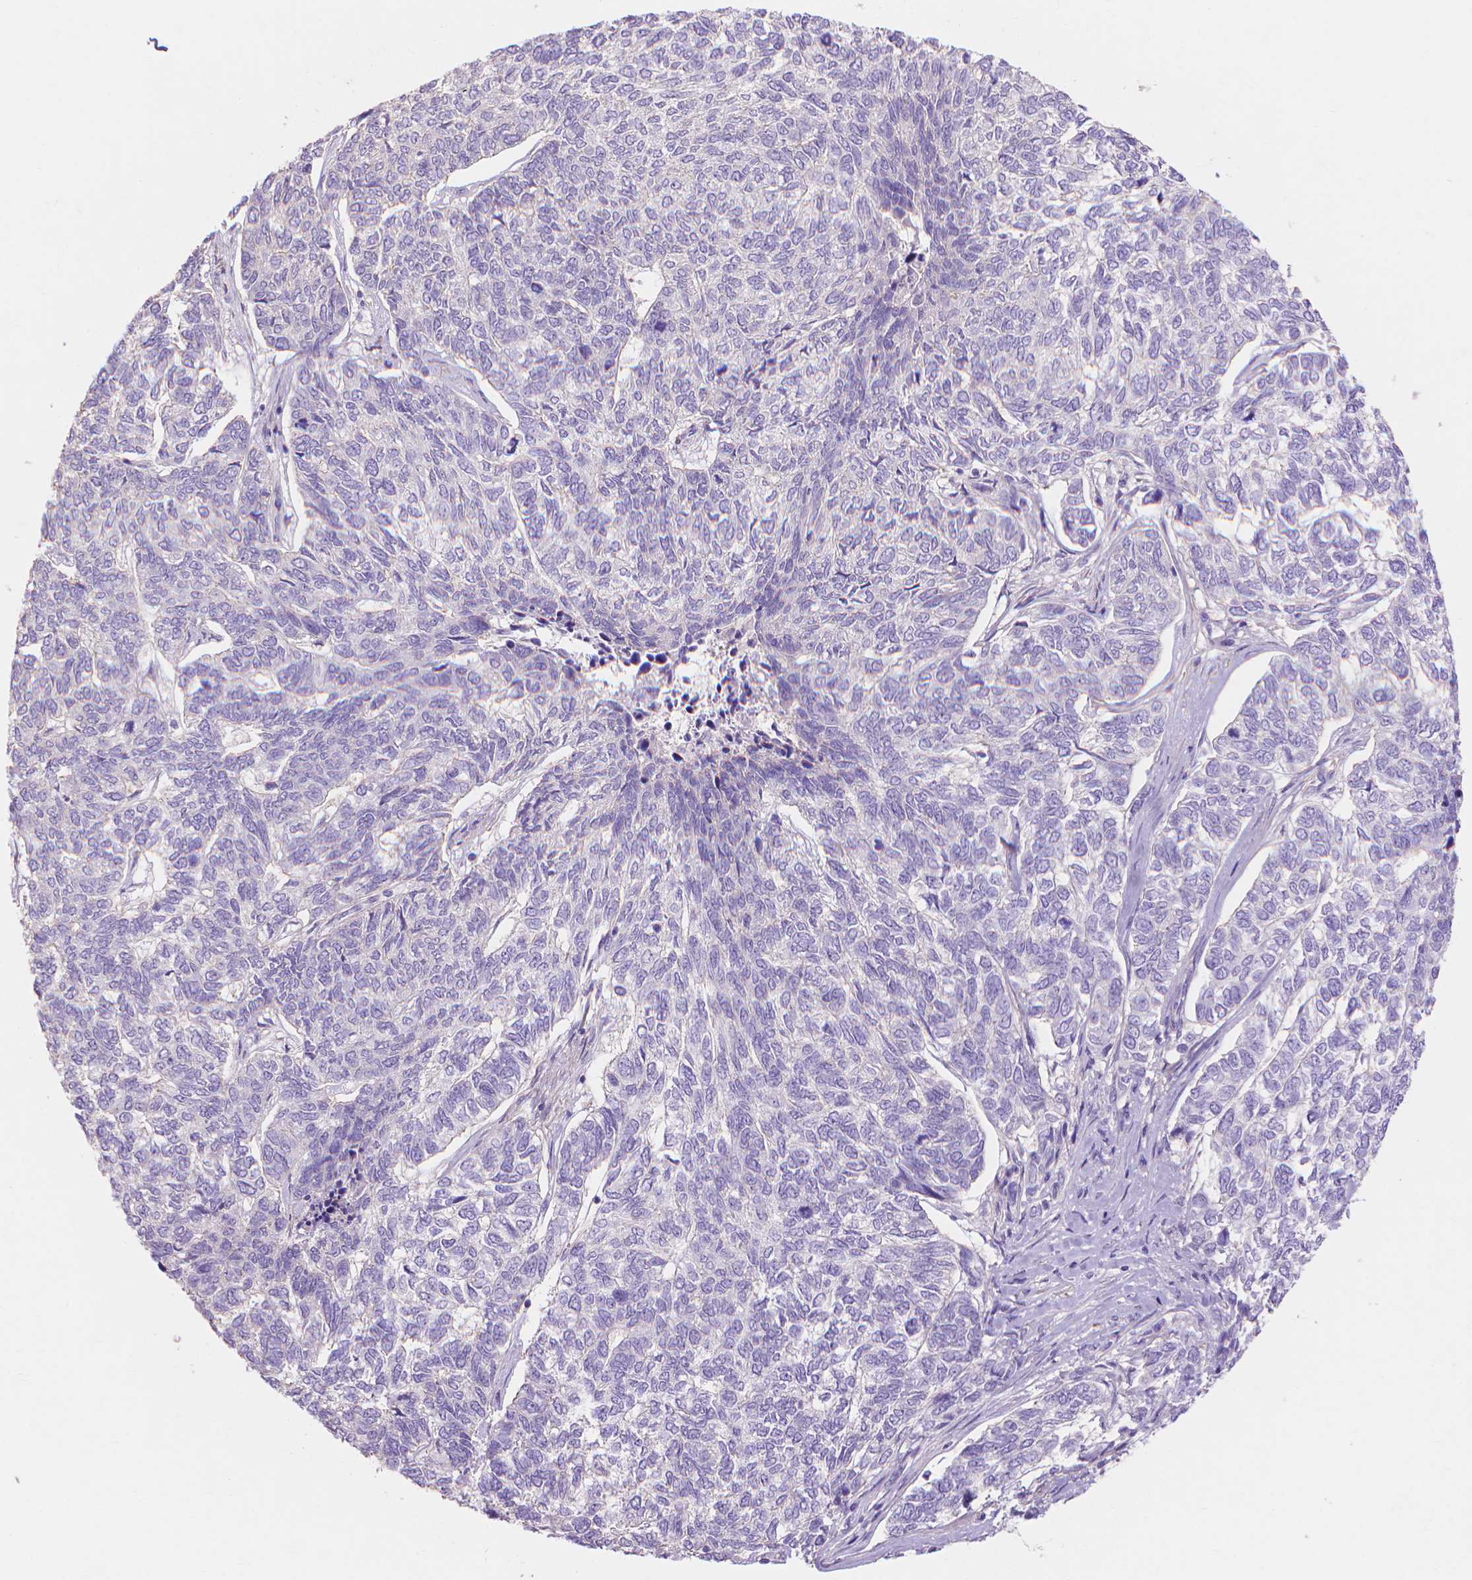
{"staining": {"intensity": "negative", "quantity": "none", "location": "none"}, "tissue": "skin cancer", "cell_type": "Tumor cells", "image_type": "cancer", "snomed": [{"axis": "morphology", "description": "Basal cell carcinoma"}, {"axis": "topography", "description": "Skin"}], "caption": "Histopathology image shows no protein staining in tumor cells of basal cell carcinoma (skin) tissue.", "gene": "MBLAC1", "patient": {"sex": "female", "age": 65}}